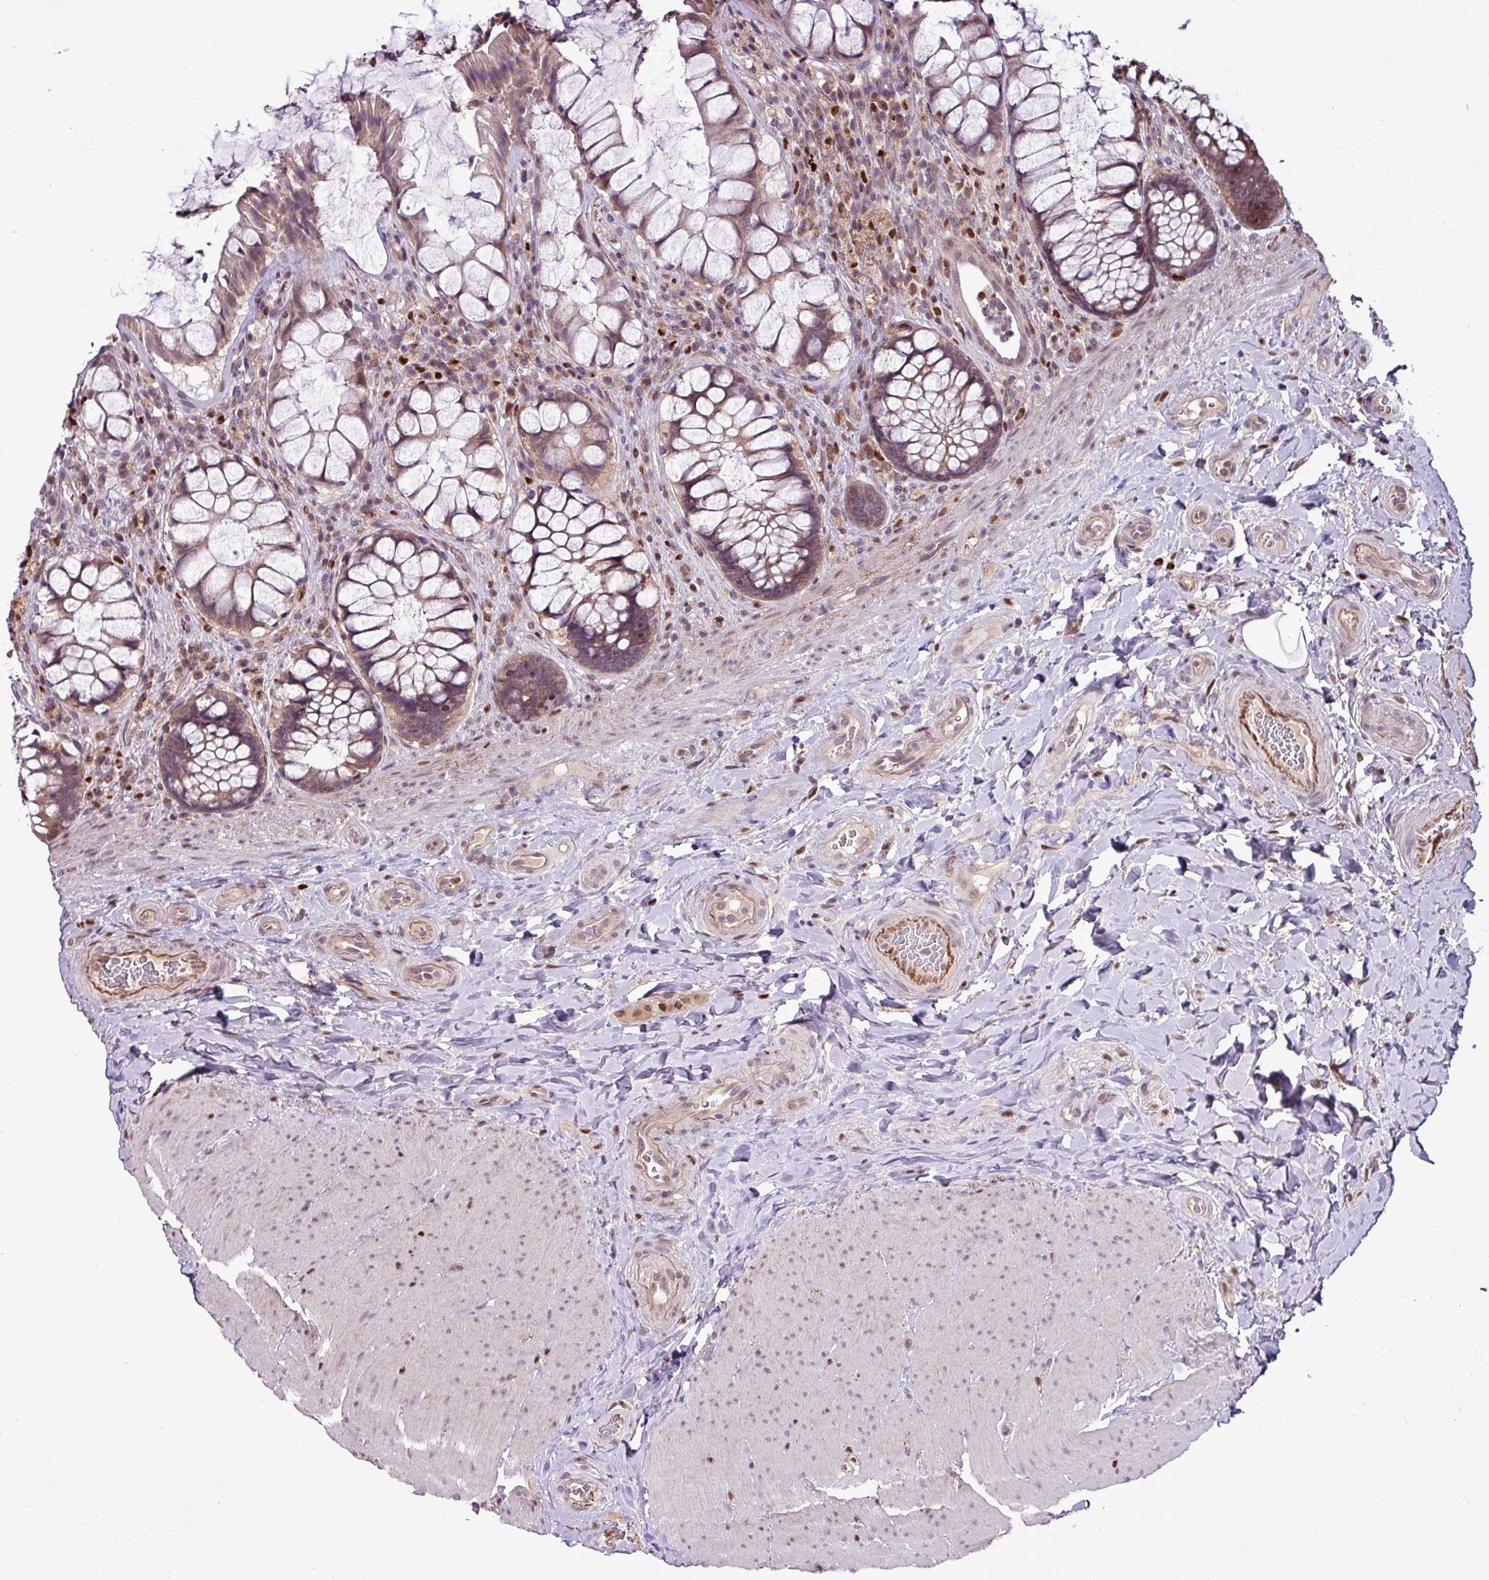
{"staining": {"intensity": "moderate", "quantity": ">75%", "location": "cytoplasmic/membranous"}, "tissue": "rectum", "cell_type": "Glandular cells", "image_type": "normal", "snomed": [{"axis": "morphology", "description": "Normal tissue, NOS"}, {"axis": "topography", "description": "Rectum"}], "caption": "Normal rectum was stained to show a protein in brown. There is medium levels of moderate cytoplasmic/membranous staining in approximately >75% of glandular cells. (DAB IHC, brown staining for protein, blue staining for nuclei).", "gene": "SKIC2", "patient": {"sex": "female", "age": 58}}